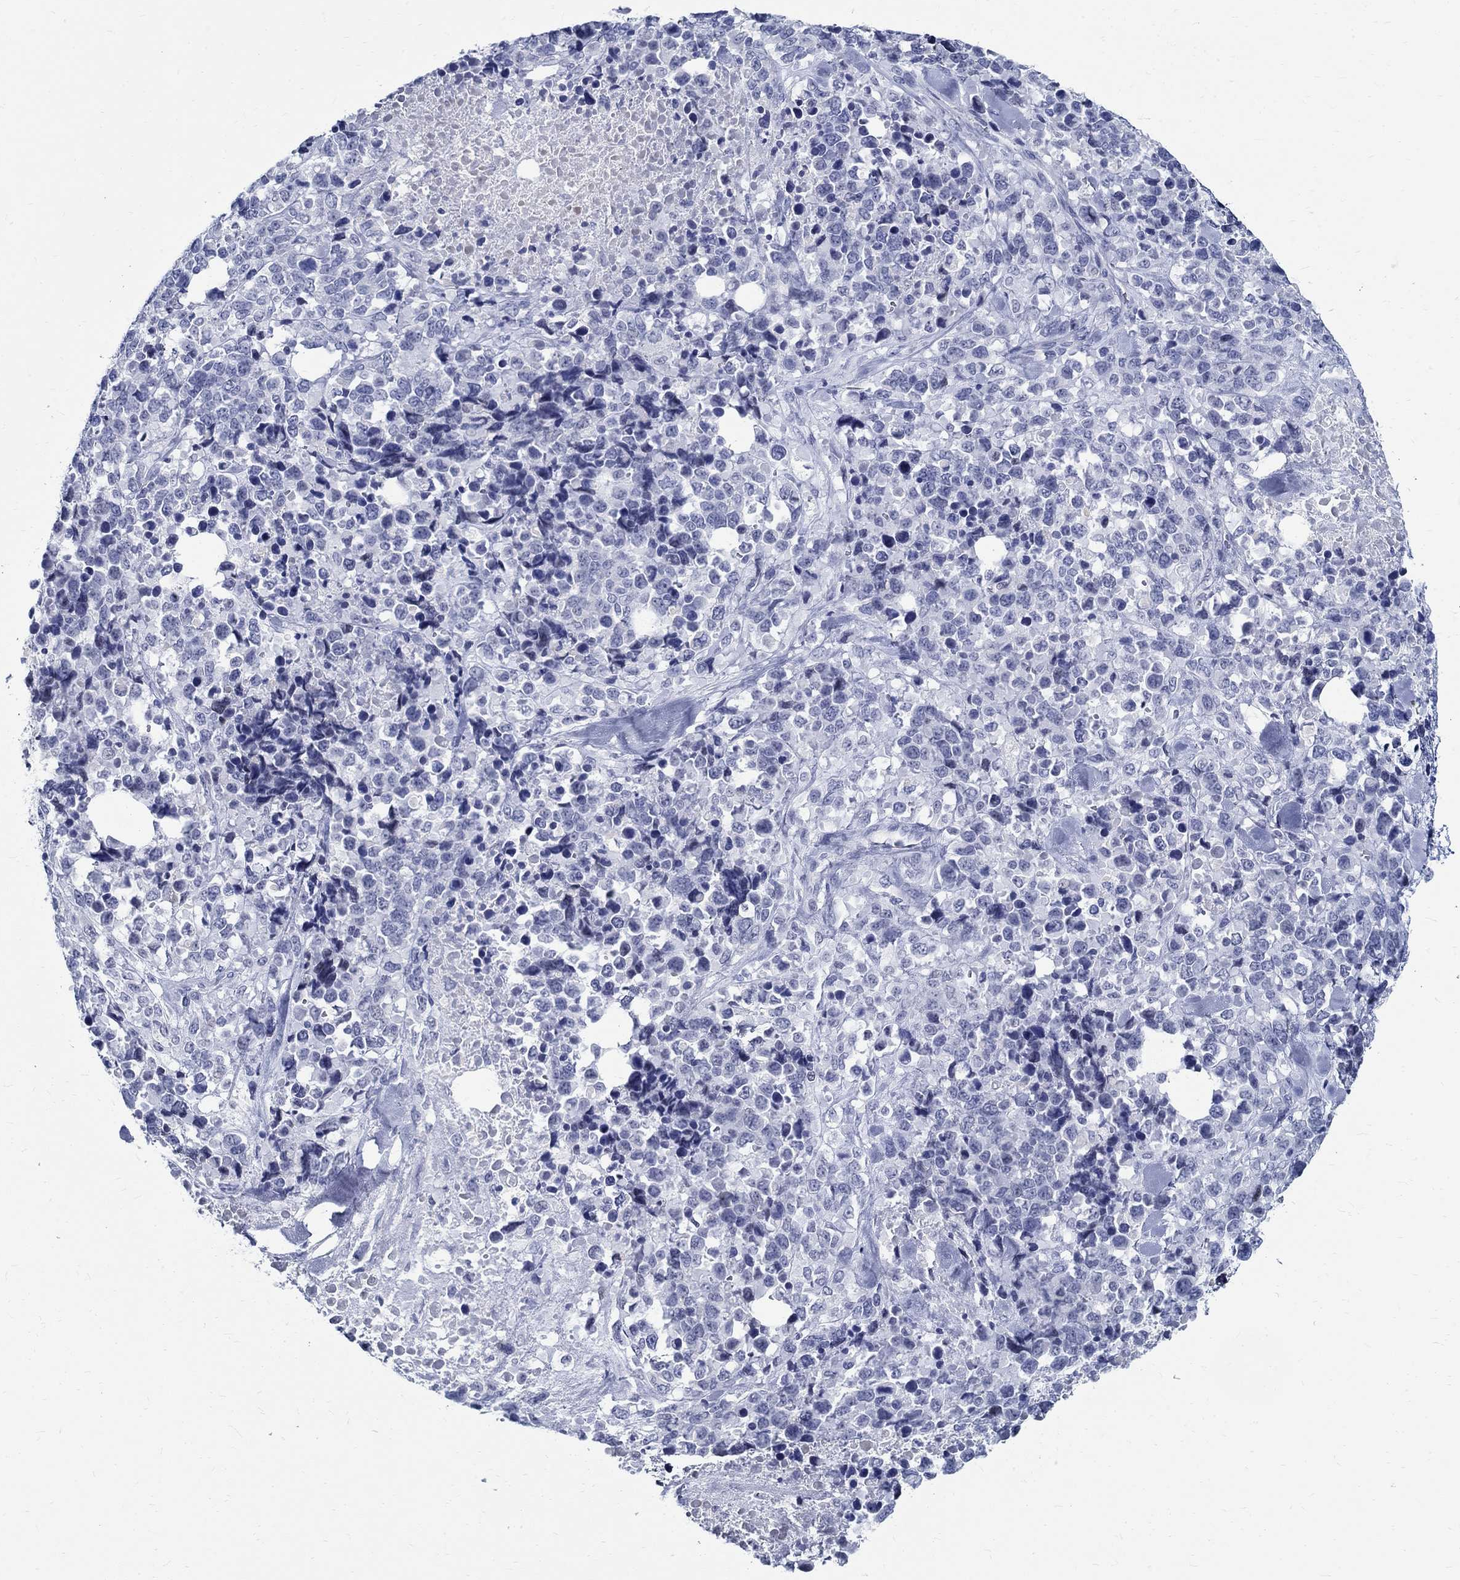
{"staining": {"intensity": "negative", "quantity": "none", "location": "none"}, "tissue": "melanoma", "cell_type": "Tumor cells", "image_type": "cancer", "snomed": [{"axis": "morphology", "description": "Malignant melanoma, Metastatic site"}, {"axis": "topography", "description": "Skin"}], "caption": "Immunohistochemical staining of human melanoma demonstrates no significant expression in tumor cells.", "gene": "BSPRY", "patient": {"sex": "male", "age": 84}}